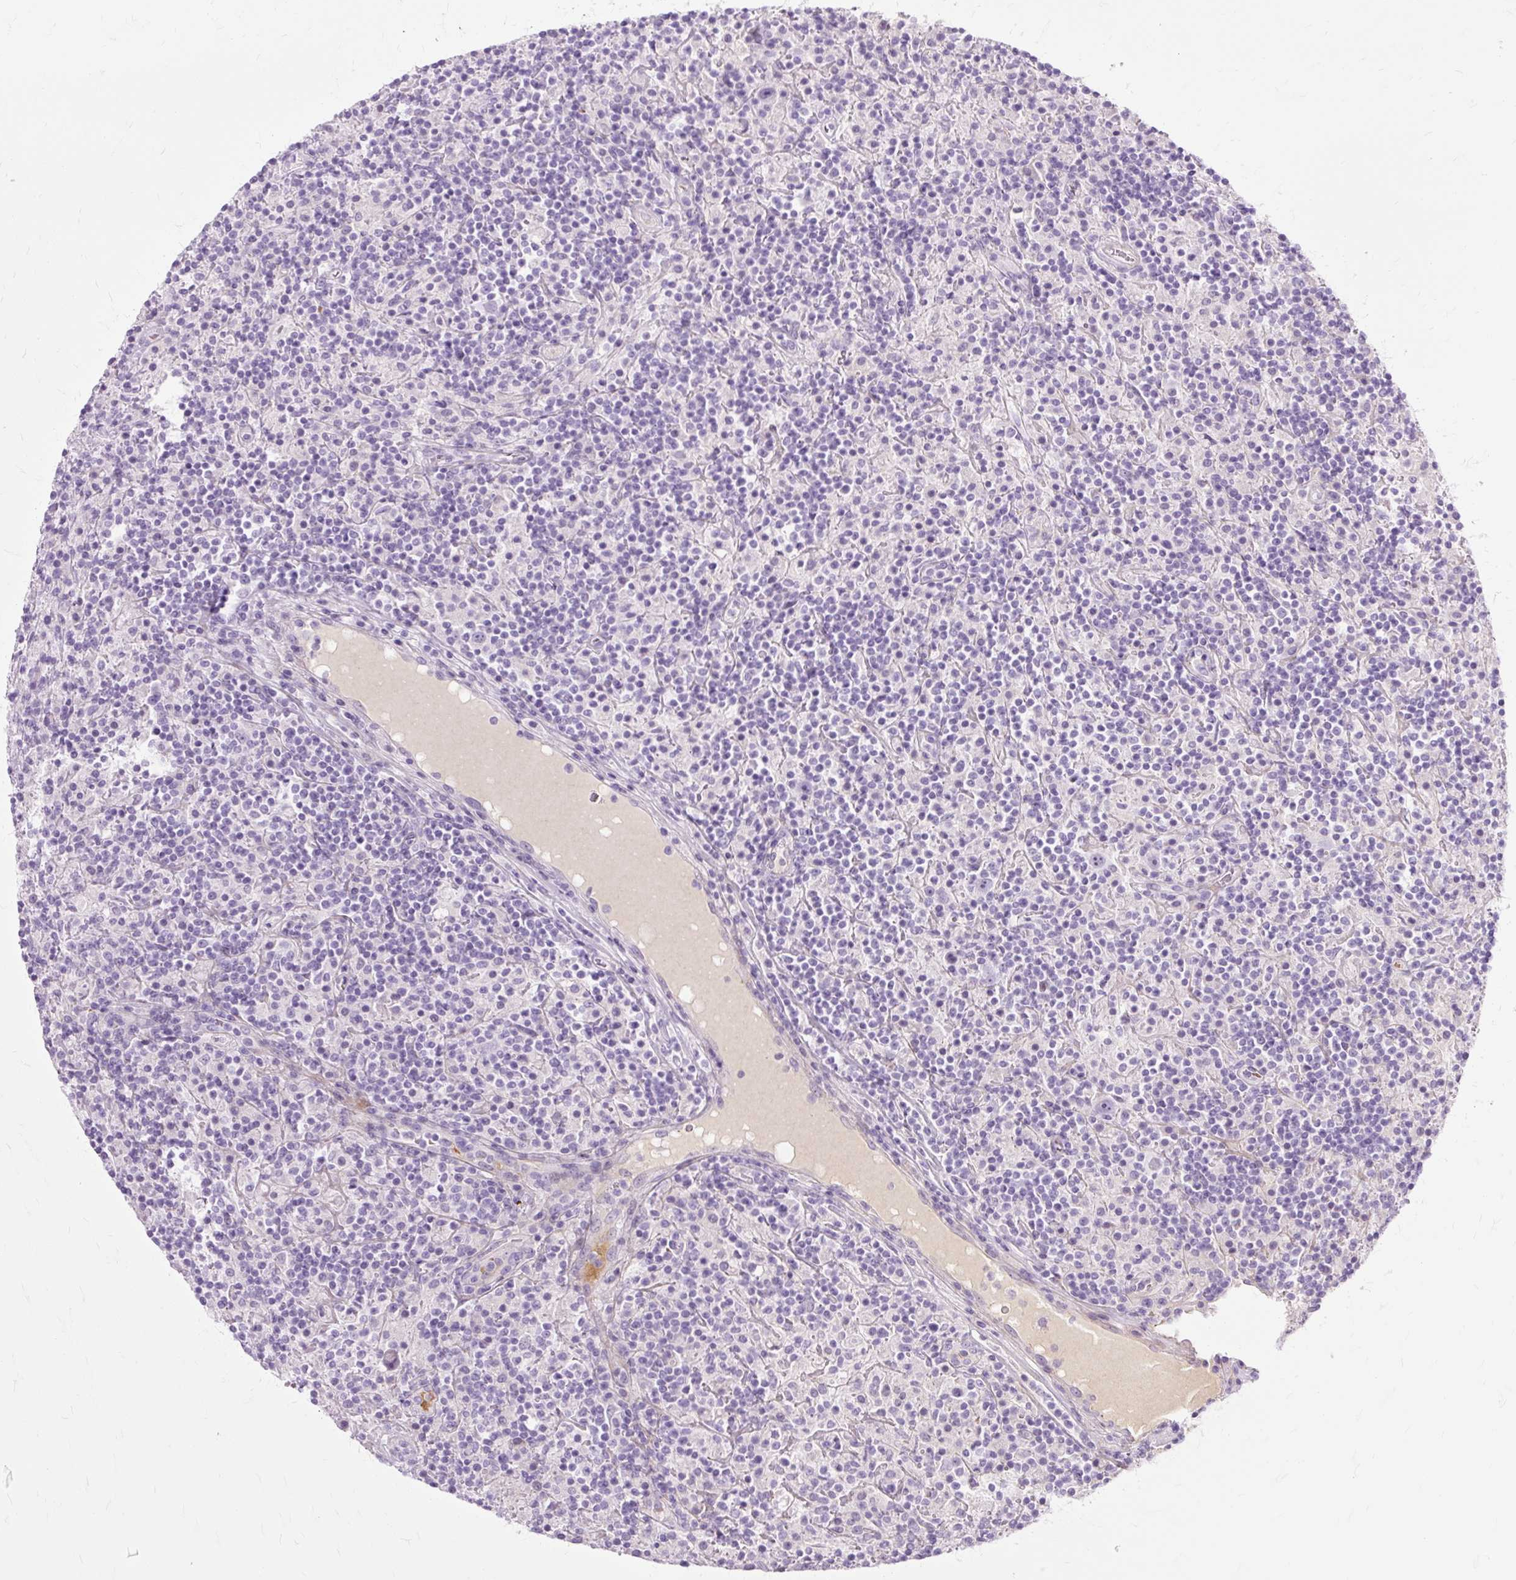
{"staining": {"intensity": "negative", "quantity": "none", "location": "none"}, "tissue": "lymphoma", "cell_type": "Tumor cells", "image_type": "cancer", "snomed": [{"axis": "morphology", "description": "Hodgkin's disease, NOS"}, {"axis": "topography", "description": "Lymph node"}], "caption": "Histopathology image shows no significant protein expression in tumor cells of lymphoma. The staining is performed using DAB brown chromogen with nuclei counter-stained in using hematoxylin.", "gene": "DCTN4", "patient": {"sex": "male", "age": 70}}